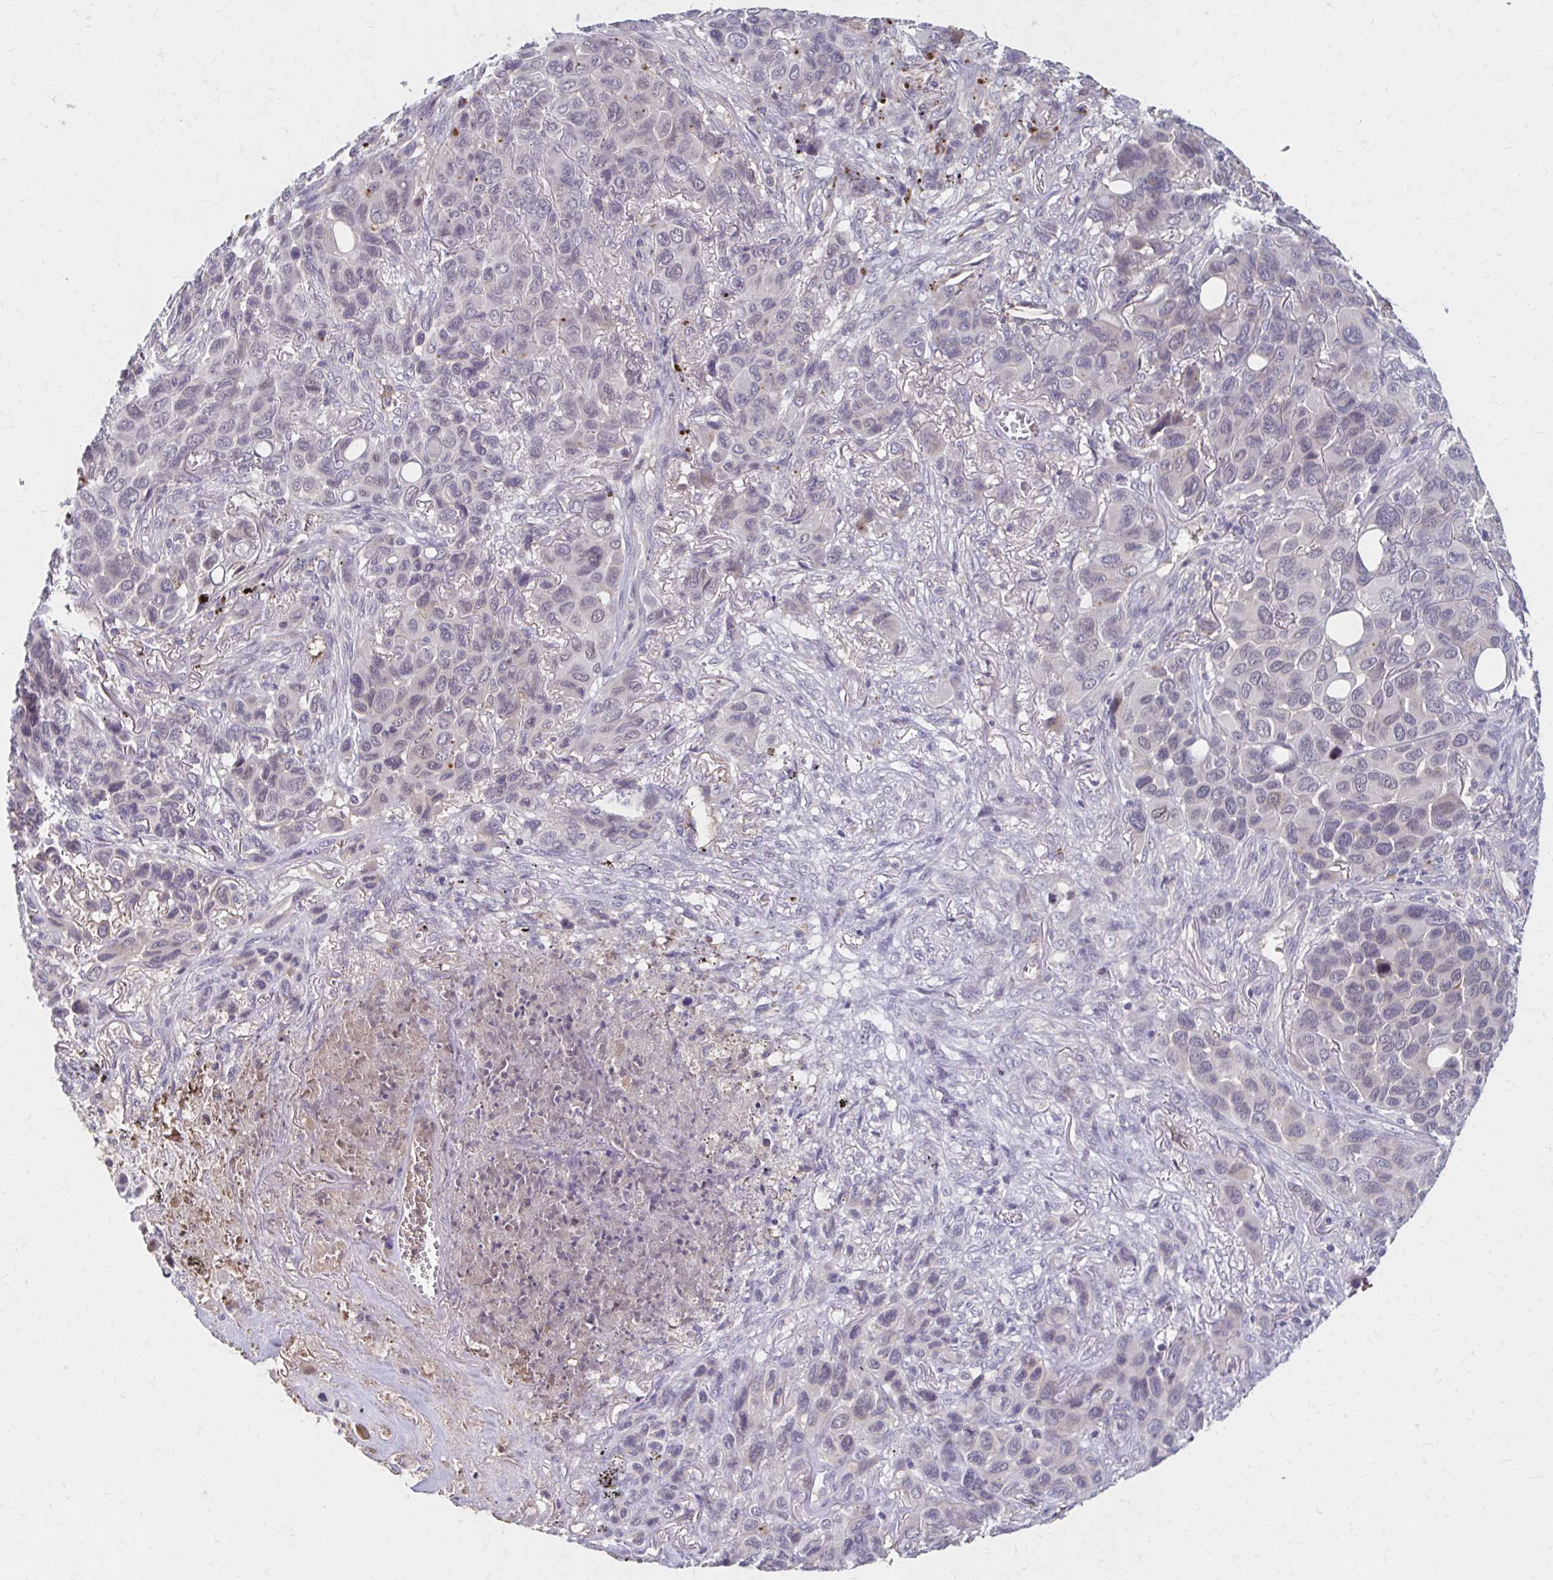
{"staining": {"intensity": "negative", "quantity": "none", "location": "none"}, "tissue": "melanoma", "cell_type": "Tumor cells", "image_type": "cancer", "snomed": [{"axis": "morphology", "description": "Malignant melanoma, Metastatic site"}, {"axis": "topography", "description": "Lung"}], "caption": "A photomicrograph of malignant melanoma (metastatic site) stained for a protein exhibits no brown staining in tumor cells.", "gene": "HMGCS2", "patient": {"sex": "male", "age": 48}}